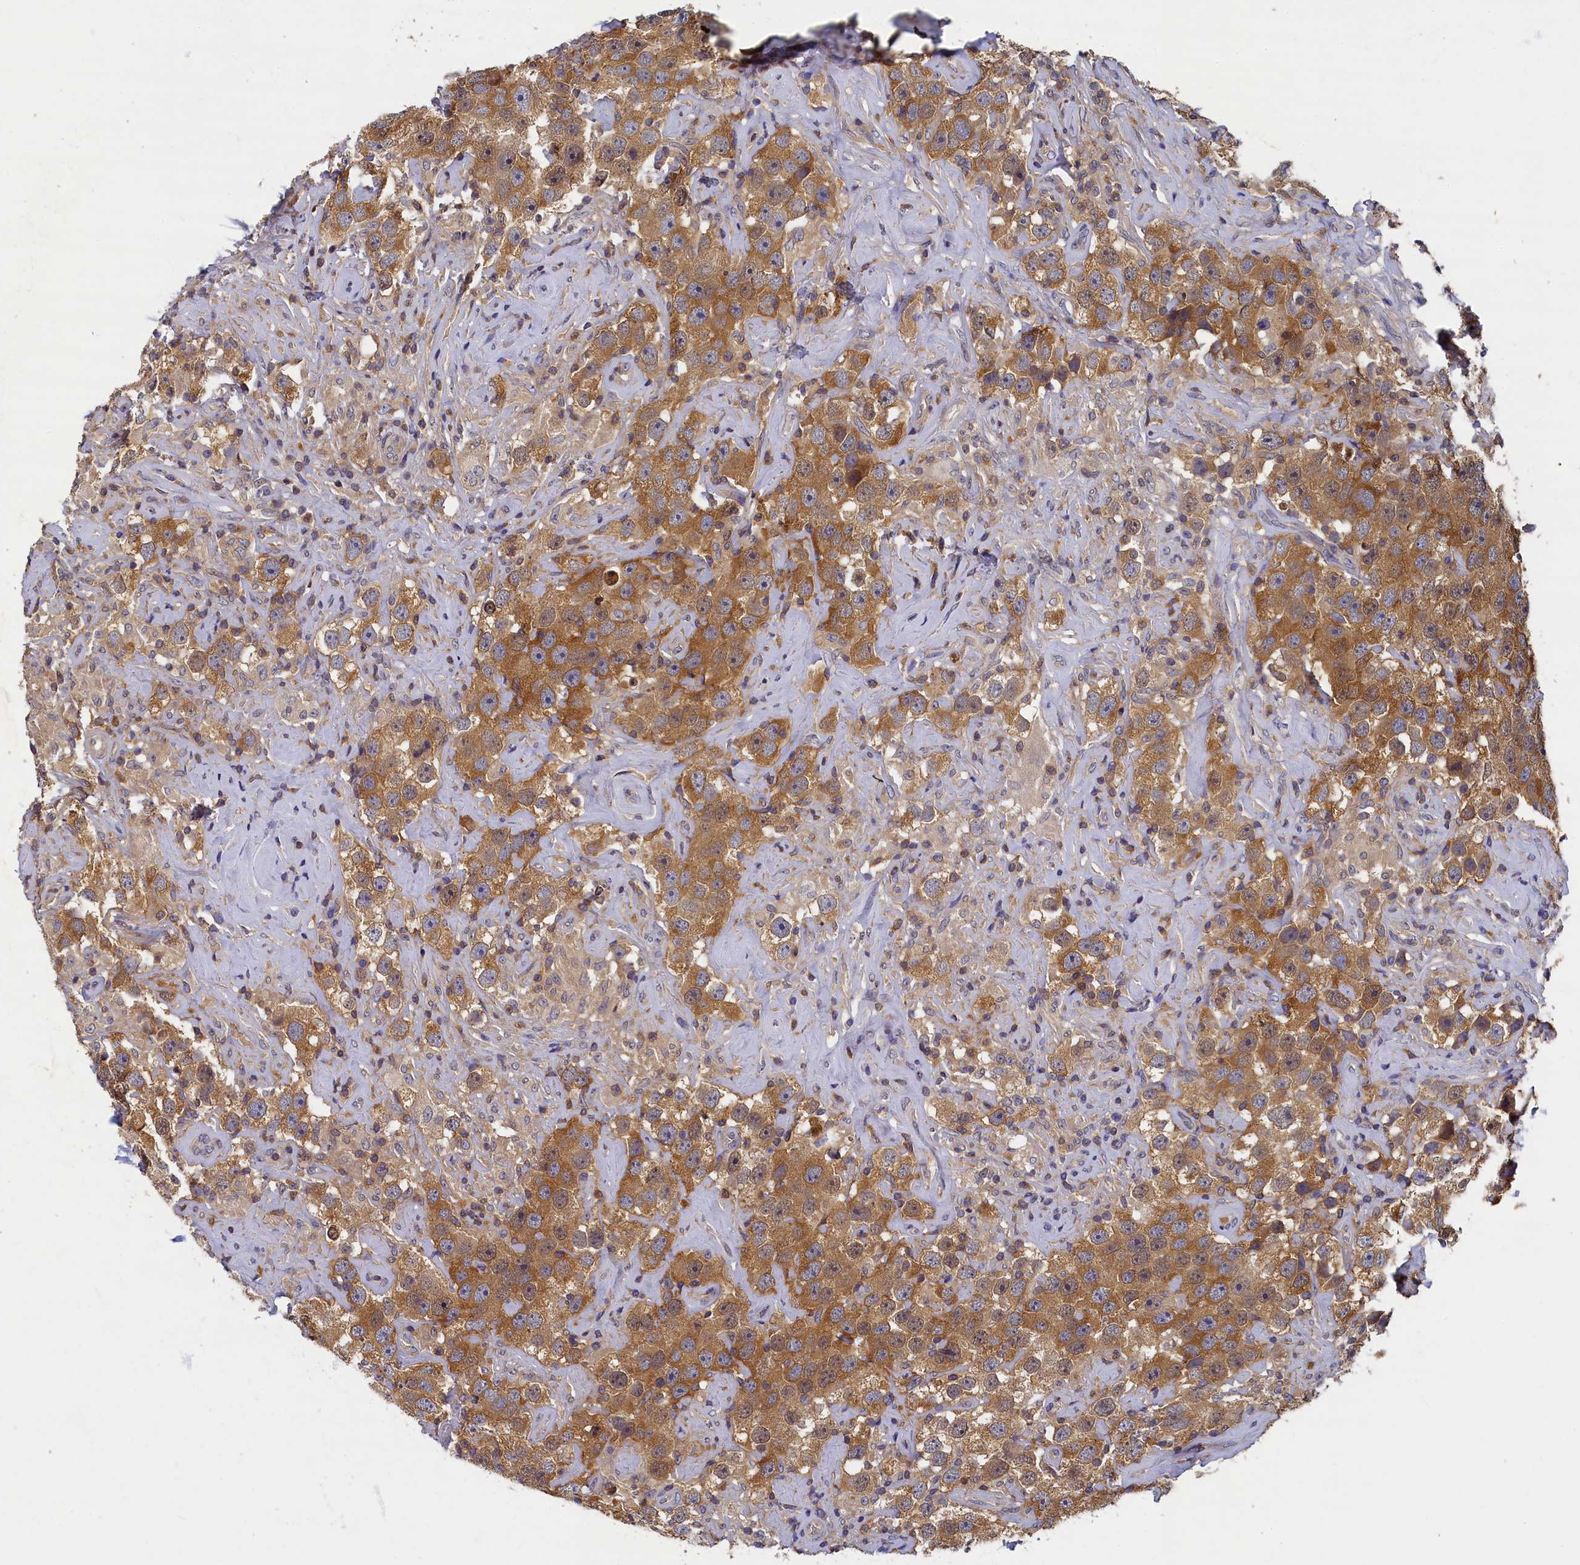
{"staining": {"intensity": "moderate", "quantity": ">75%", "location": "cytoplasmic/membranous"}, "tissue": "testis cancer", "cell_type": "Tumor cells", "image_type": "cancer", "snomed": [{"axis": "morphology", "description": "Seminoma, NOS"}, {"axis": "topography", "description": "Testis"}], "caption": "Immunohistochemistry staining of testis cancer, which displays medium levels of moderate cytoplasmic/membranous expression in about >75% of tumor cells indicating moderate cytoplasmic/membranous protein staining. The staining was performed using DAB (3,3'-diaminobenzidine) (brown) for protein detection and nuclei were counterstained in hematoxylin (blue).", "gene": "TBCB", "patient": {"sex": "male", "age": 49}}